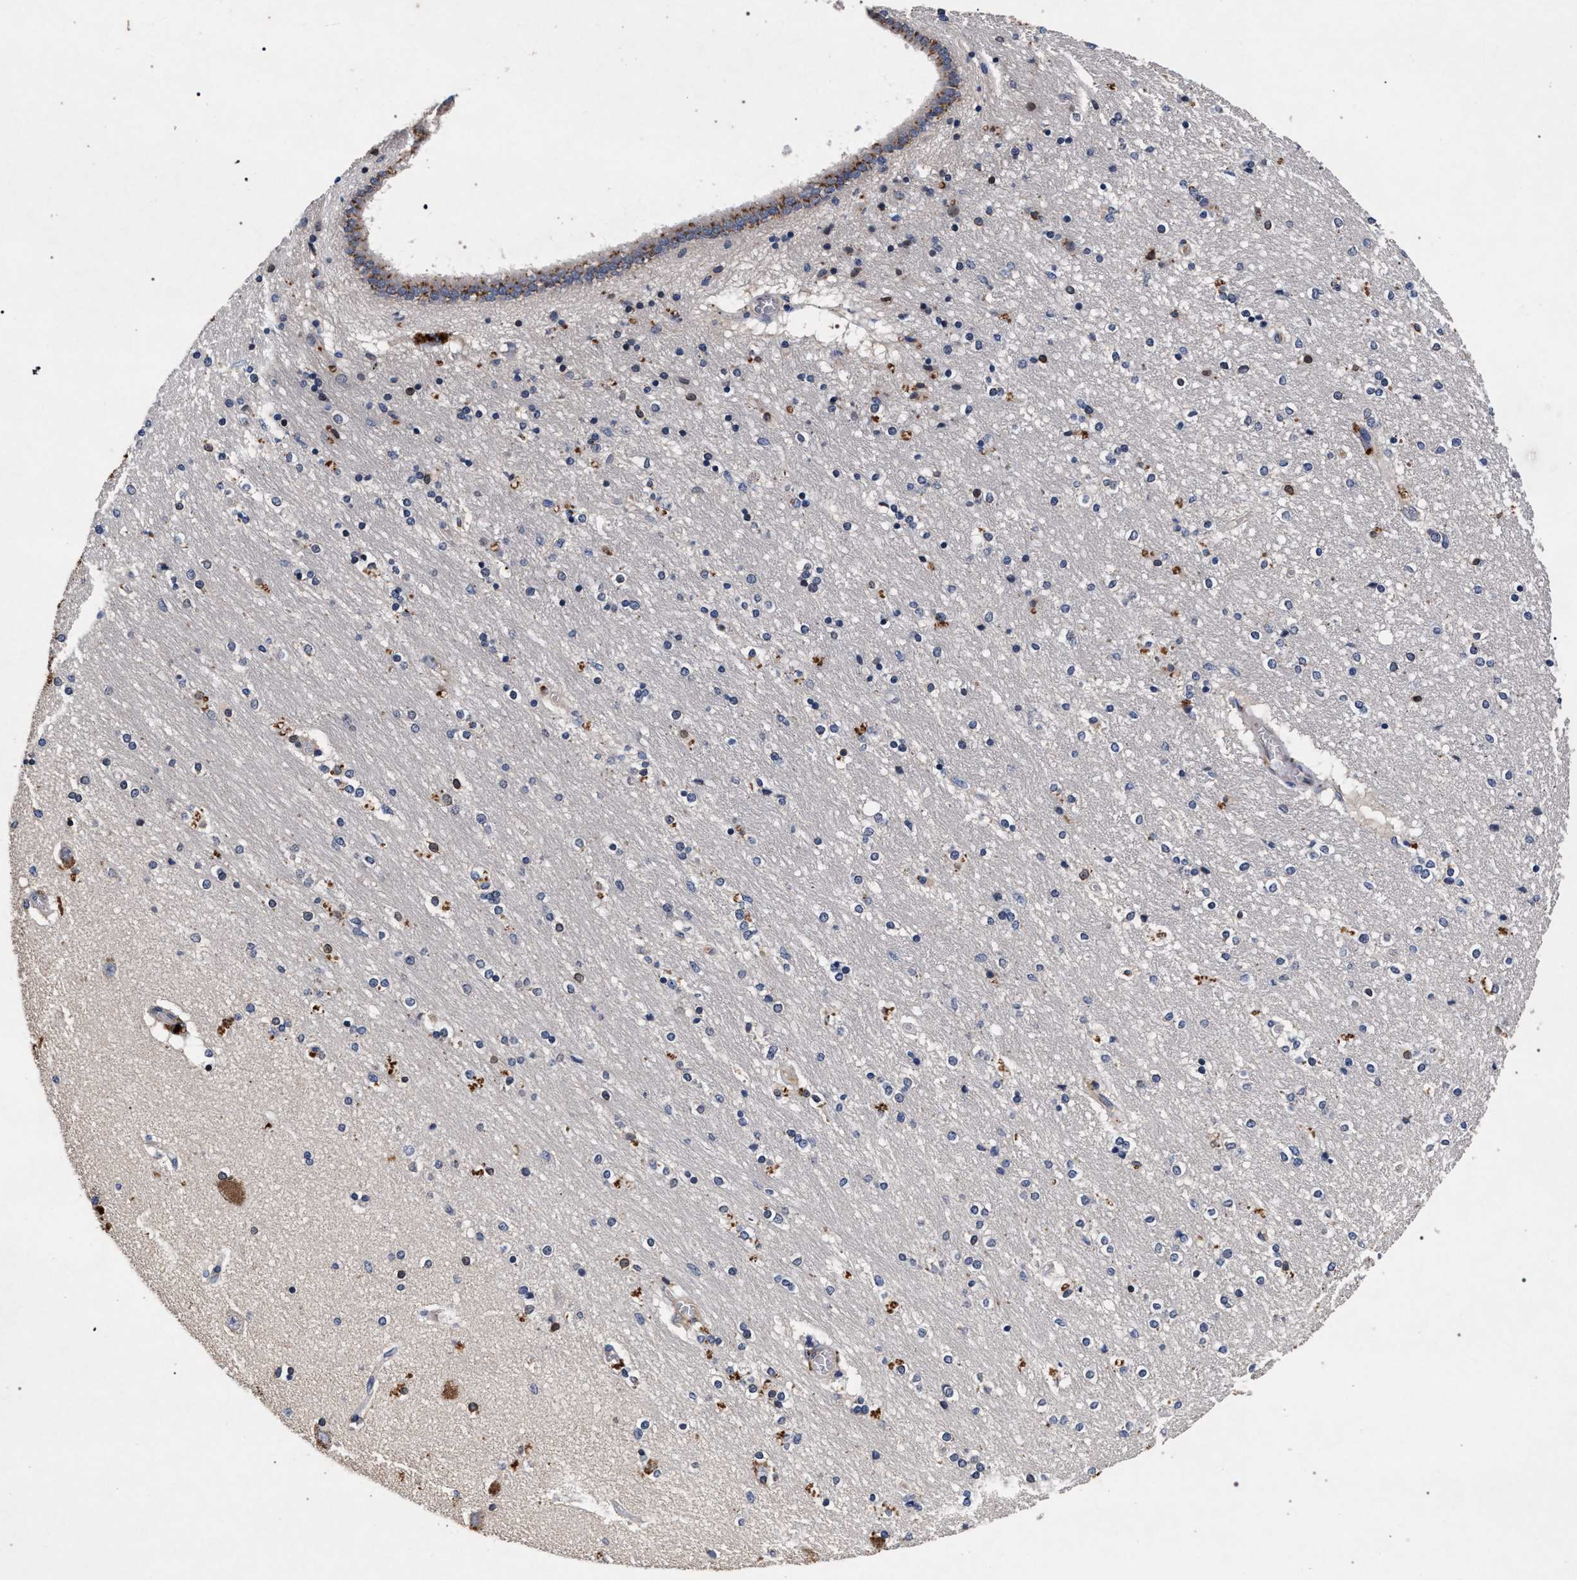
{"staining": {"intensity": "moderate", "quantity": "<25%", "location": "cytoplasmic/membranous"}, "tissue": "hippocampus", "cell_type": "Glial cells", "image_type": "normal", "snomed": [{"axis": "morphology", "description": "Normal tissue, NOS"}, {"axis": "topography", "description": "Hippocampus"}], "caption": "The image demonstrates staining of benign hippocampus, revealing moderate cytoplasmic/membranous protein expression (brown color) within glial cells.", "gene": "NEK7", "patient": {"sex": "female", "age": 54}}